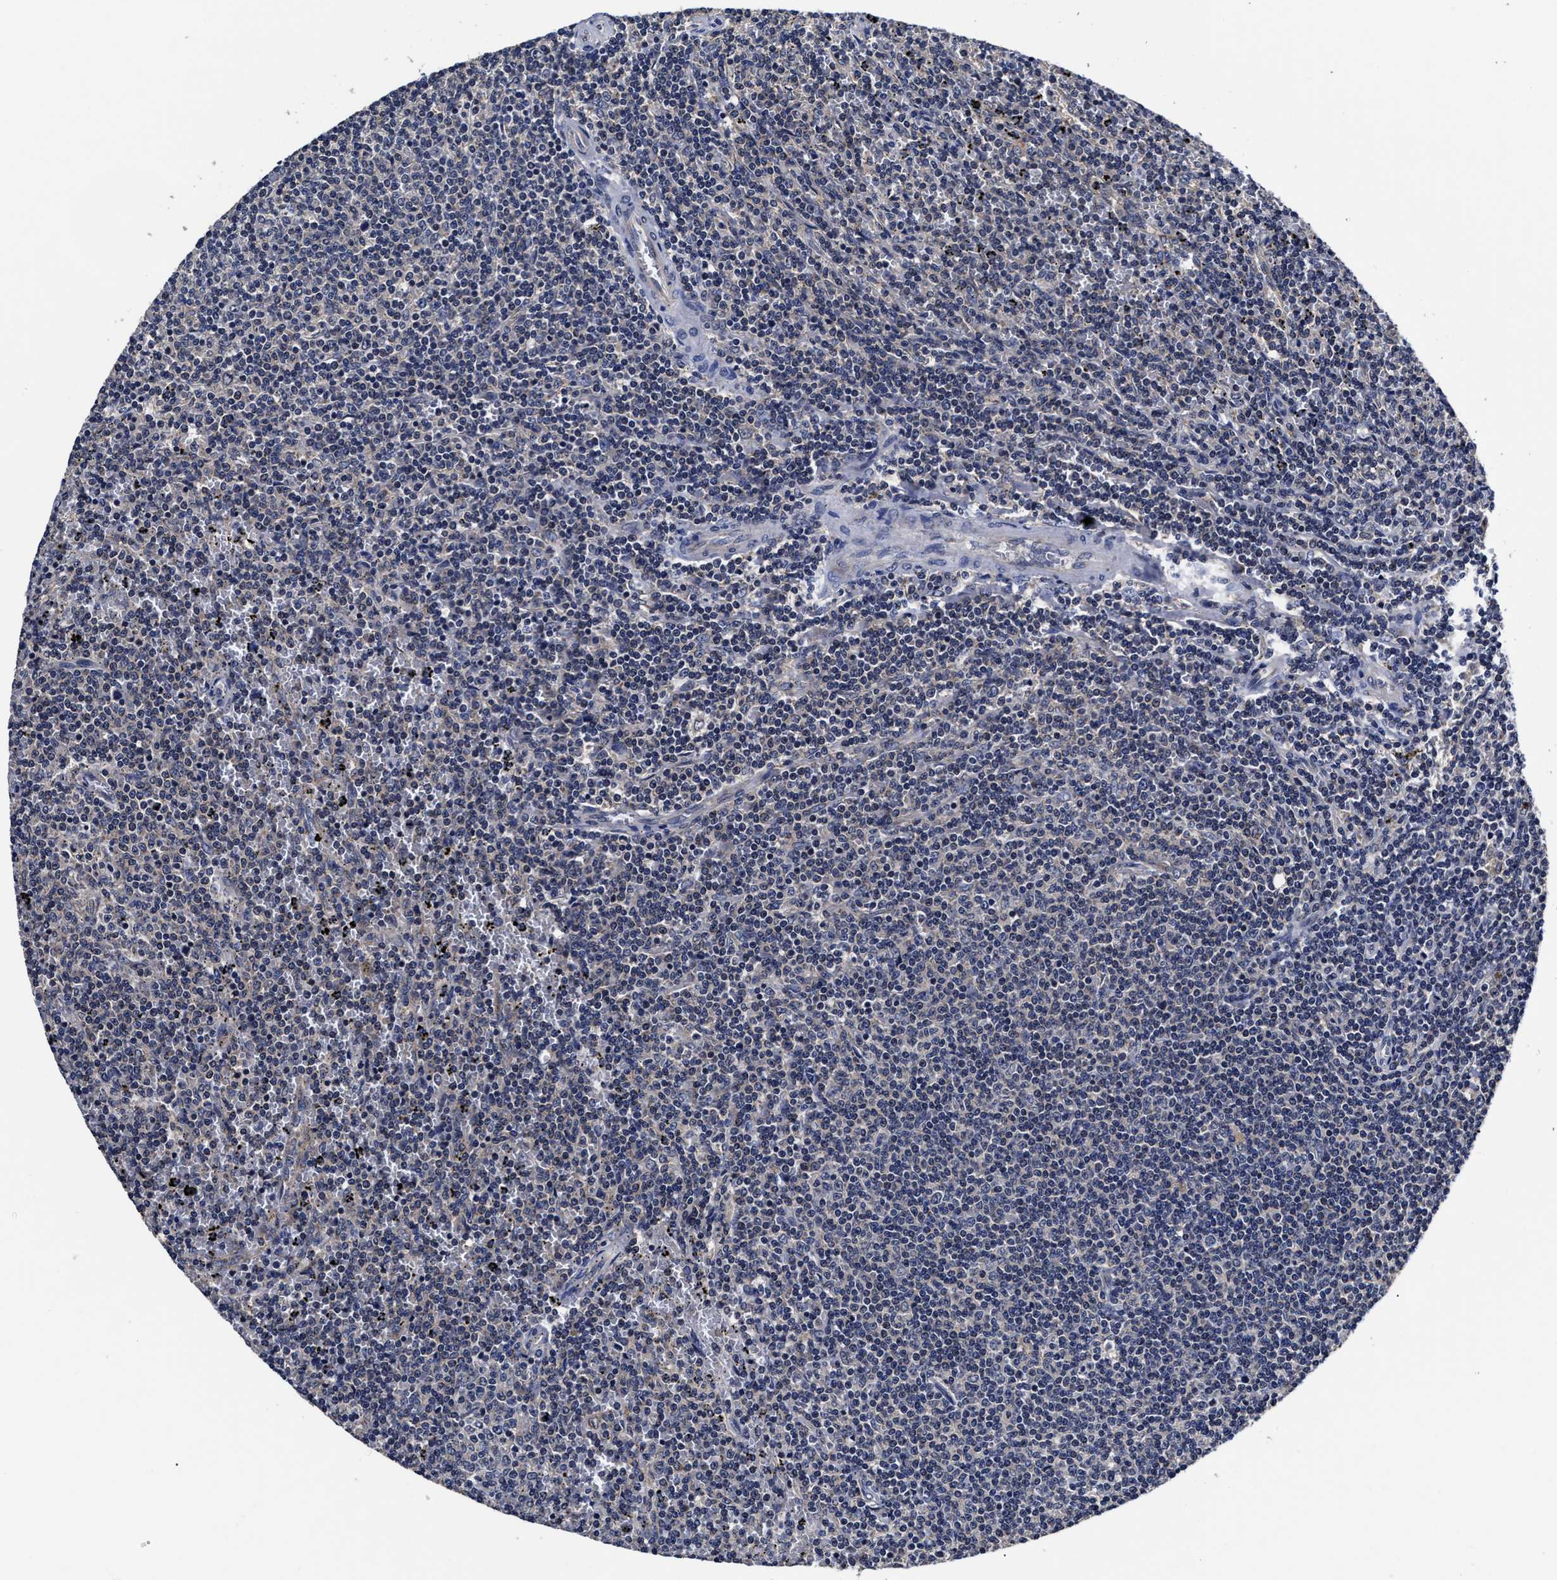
{"staining": {"intensity": "negative", "quantity": "none", "location": "none"}, "tissue": "lymphoma", "cell_type": "Tumor cells", "image_type": "cancer", "snomed": [{"axis": "morphology", "description": "Malignant lymphoma, non-Hodgkin's type, Low grade"}, {"axis": "topography", "description": "Spleen"}], "caption": "Immunohistochemistry micrograph of human lymphoma stained for a protein (brown), which displays no positivity in tumor cells.", "gene": "SOCS5", "patient": {"sex": "female", "age": 50}}